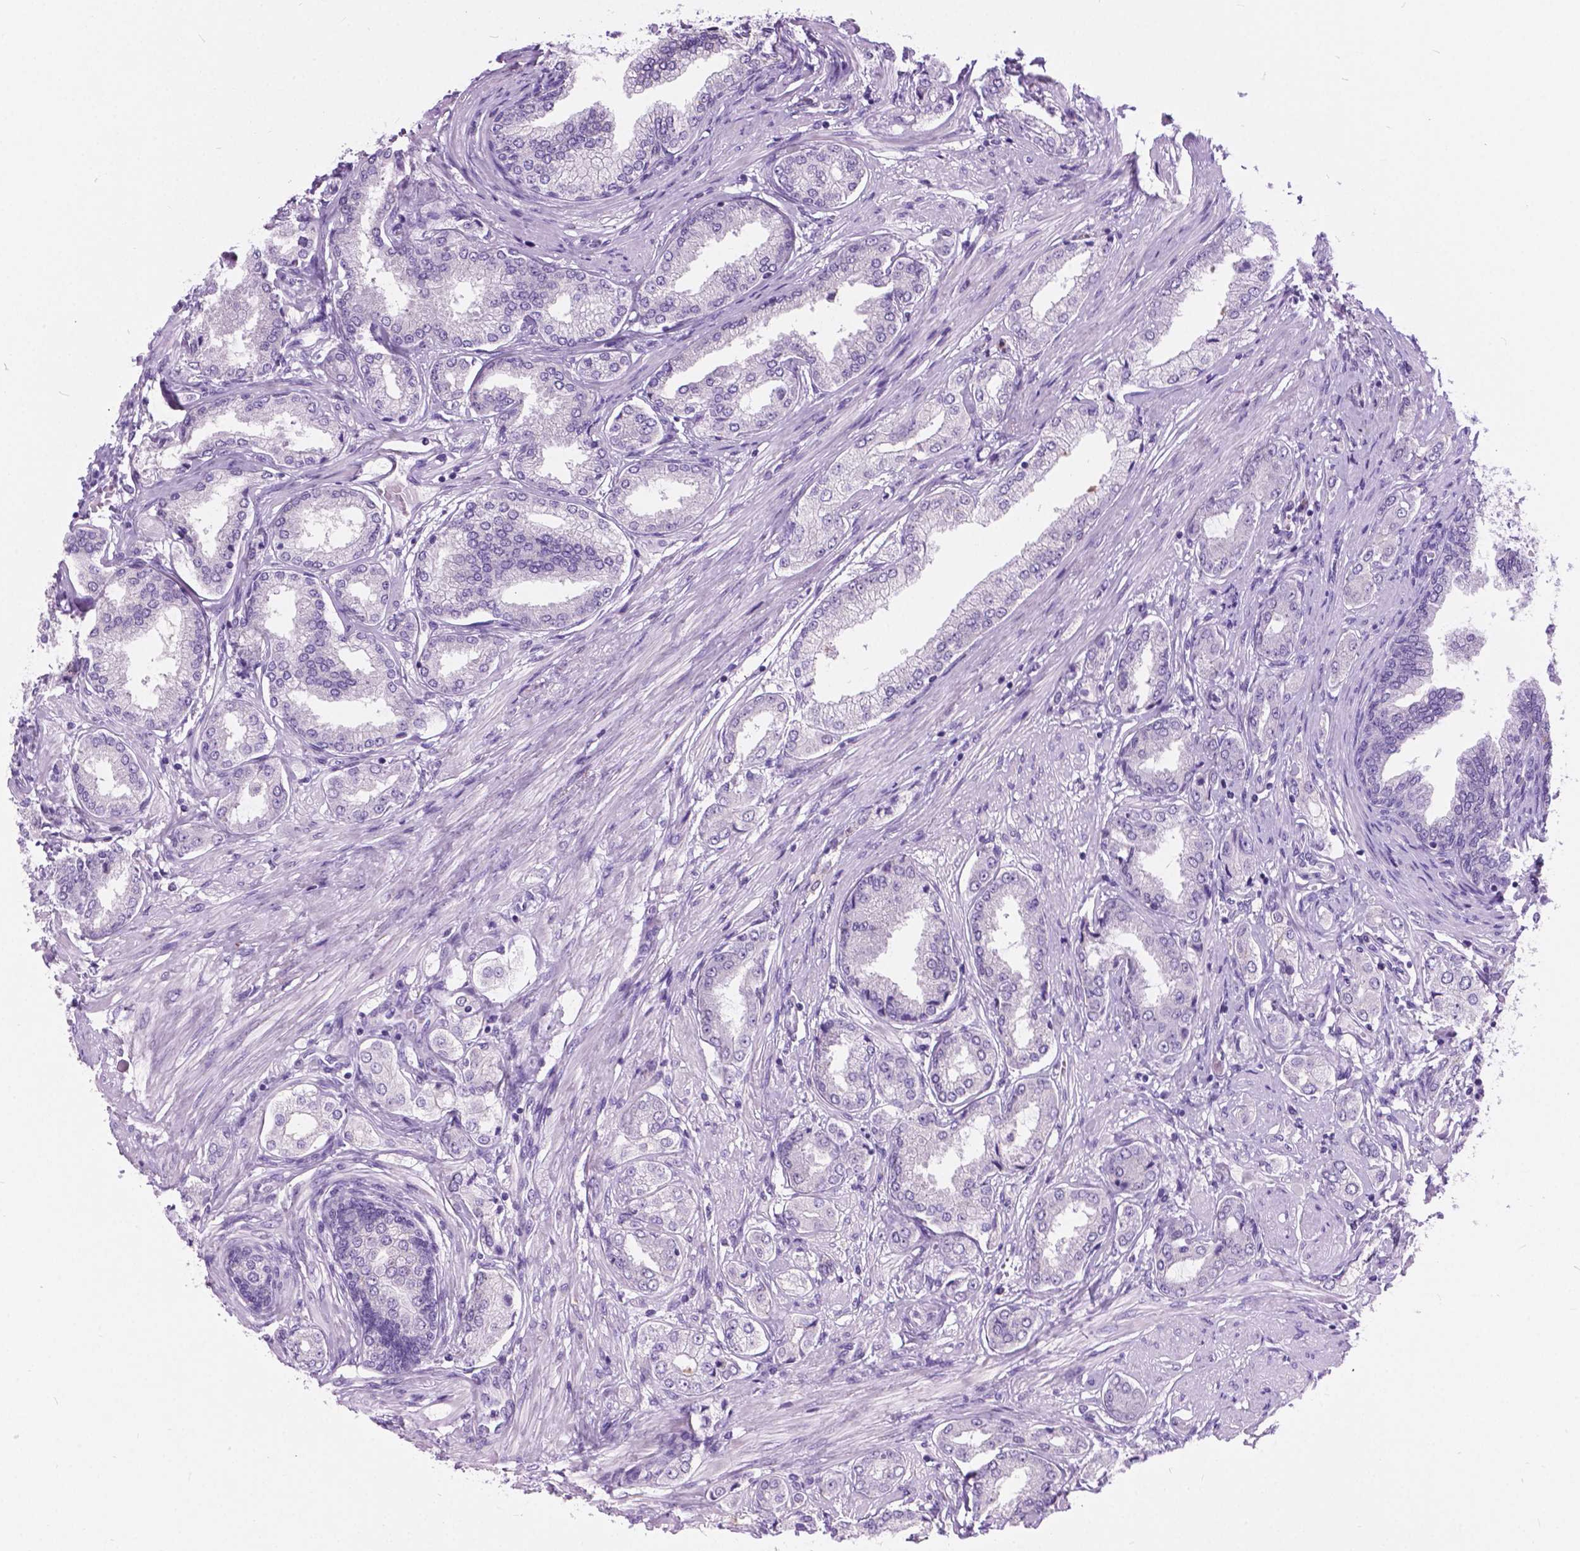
{"staining": {"intensity": "negative", "quantity": "none", "location": "none"}, "tissue": "prostate cancer", "cell_type": "Tumor cells", "image_type": "cancer", "snomed": [{"axis": "morphology", "description": "Adenocarcinoma, NOS"}, {"axis": "topography", "description": "Prostate"}], "caption": "Immunohistochemical staining of human adenocarcinoma (prostate) shows no significant expression in tumor cells.", "gene": "ARMS2", "patient": {"sex": "male", "age": 63}}